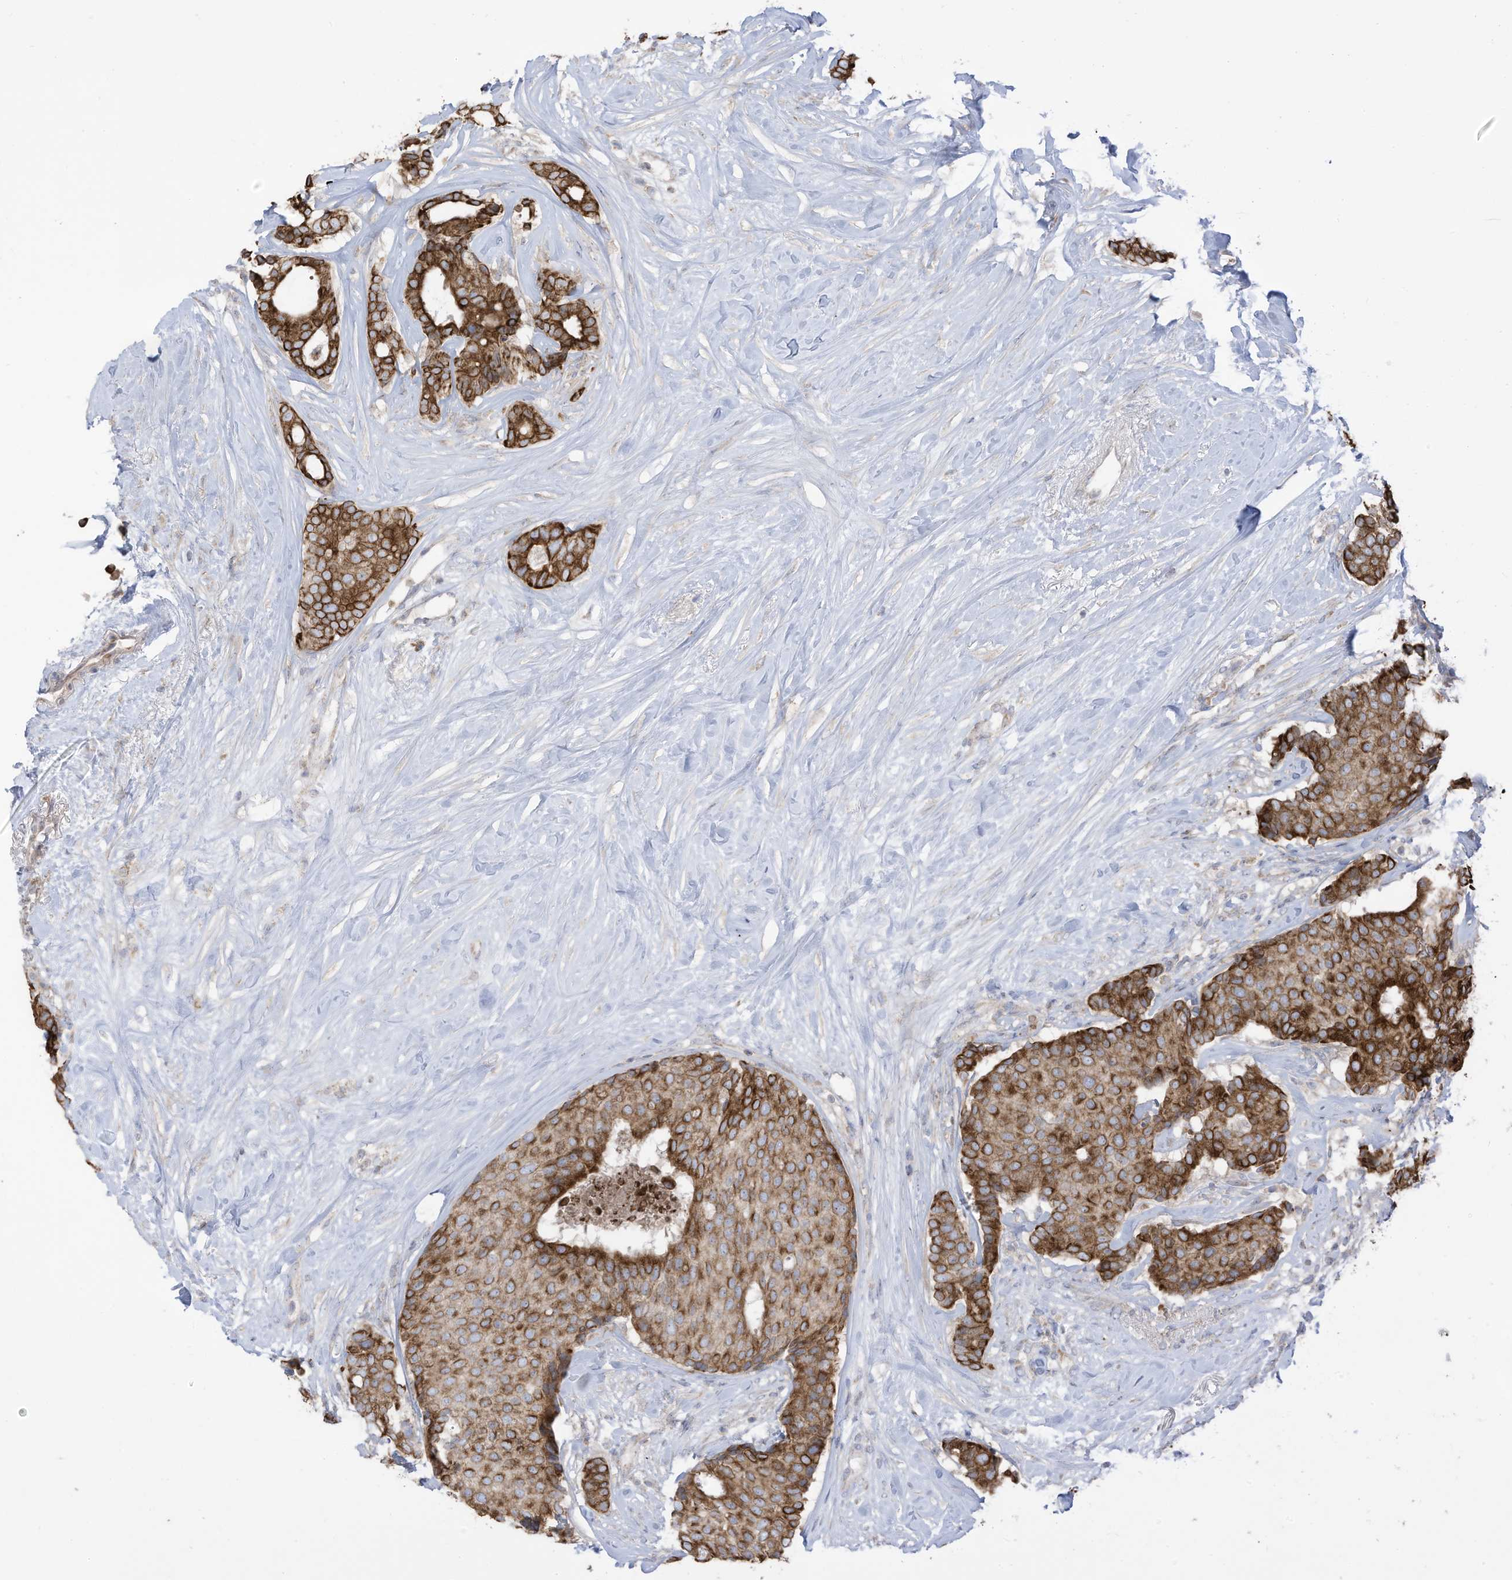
{"staining": {"intensity": "strong", "quantity": ">75%", "location": "cytoplasmic/membranous"}, "tissue": "breast cancer", "cell_type": "Tumor cells", "image_type": "cancer", "snomed": [{"axis": "morphology", "description": "Duct carcinoma"}, {"axis": "topography", "description": "Breast"}], "caption": "Breast cancer (infiltrating ductal carcinoma) stained for a protein demonstrates strong cytoplasmic/membranous positivity in tumor cells. Immunohistochemistry (ihc) stains the protein of interest in brown and the nuclei are stained blue.", "gene": "CGAS", "patient": {"sex": "female", "age": 75}}